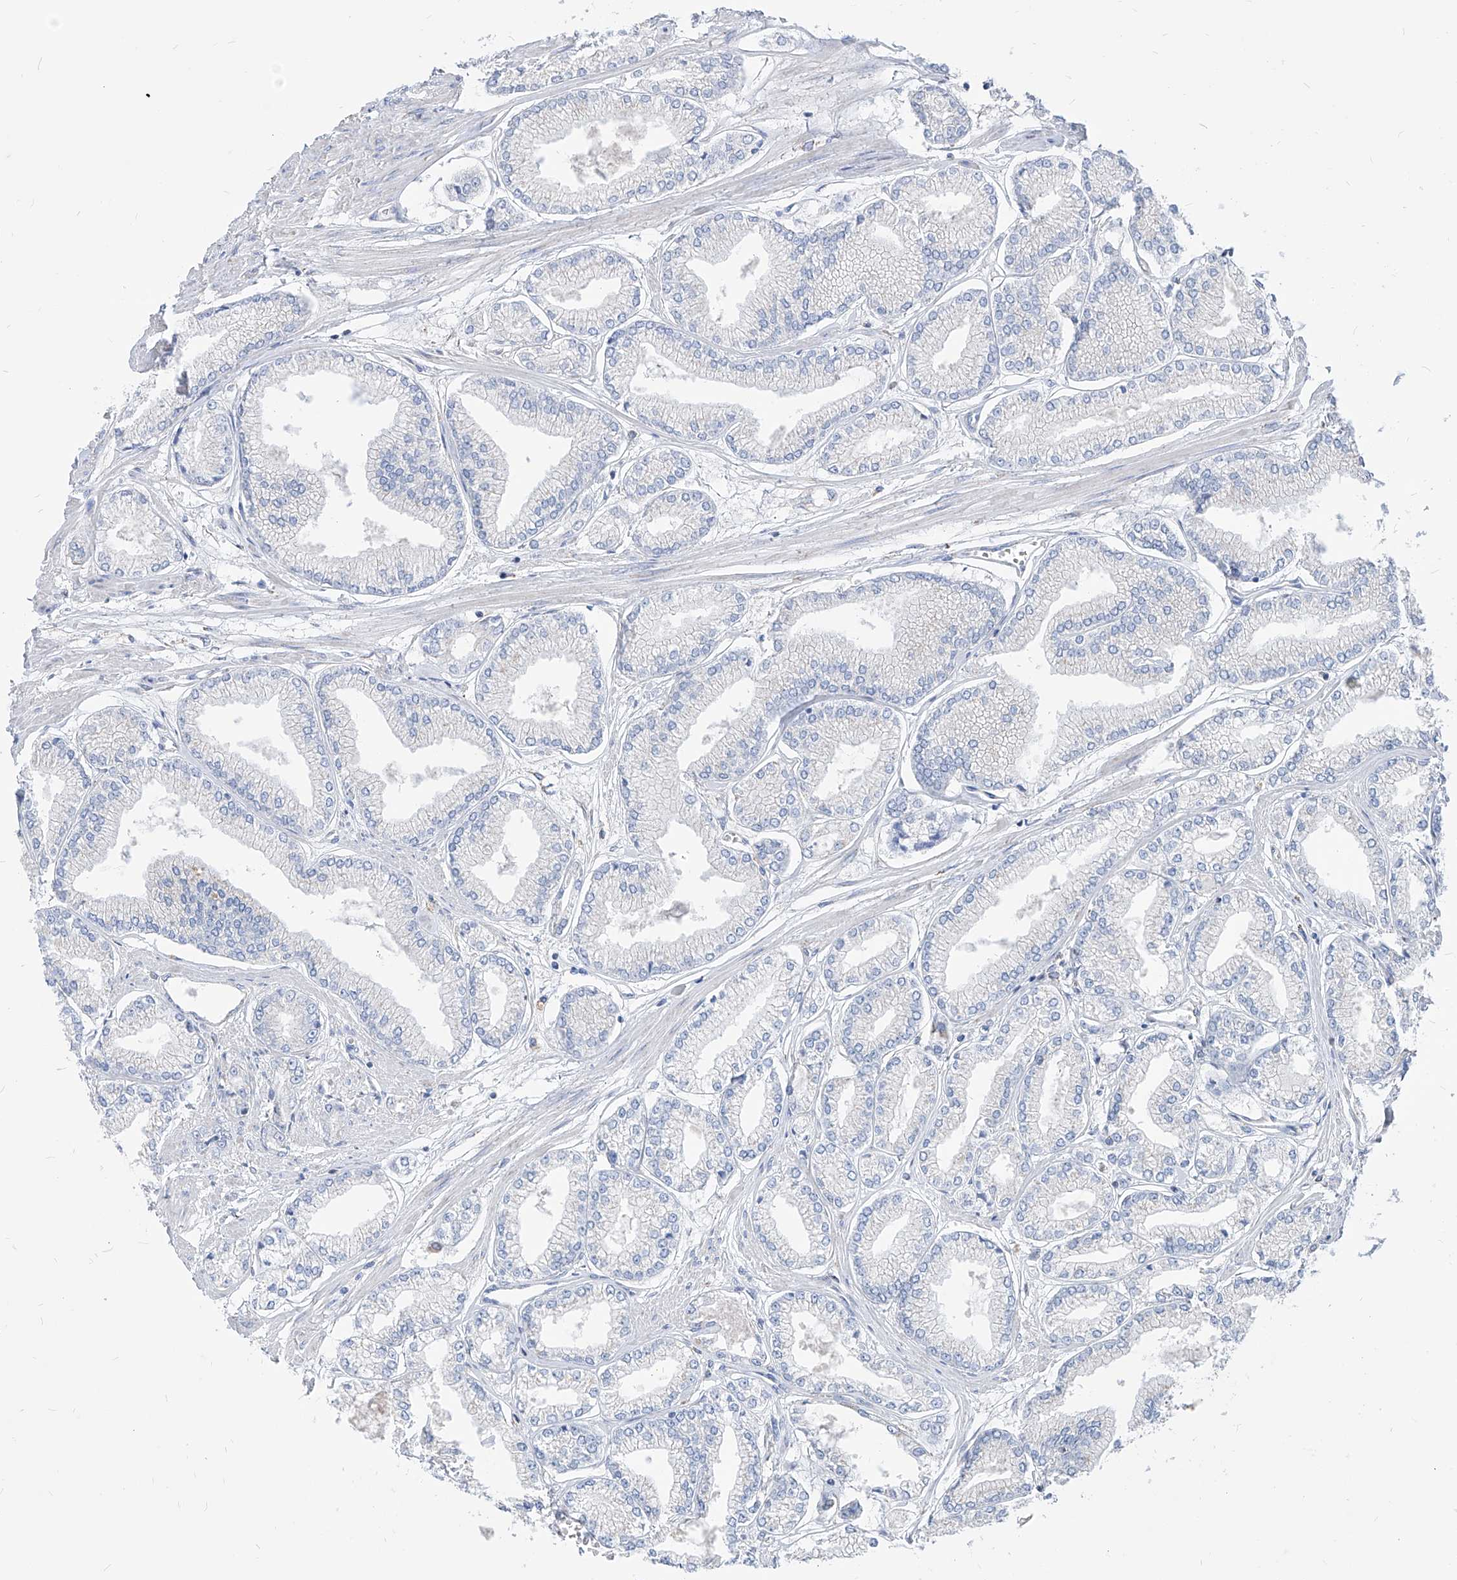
{"staining": {"intensity": "negative", "quantity": "none", "location": "none"}, "tissue": "prostate cancer", "cell_type": "Tumor cells", "image_type": "cancer", "snomed": [{"axis": "morphology", "description": "Adenocarcinoma, Low grade"}, {"axis": "topography", "description": "Prostate"}], "caption": "The immunohistochemistry image has no significant expression in tumor cells of prostate adenocarcinoma (low-grade) tissue.", "gene": "AGPS", "patient": {"sex": "male", "age": 52}}